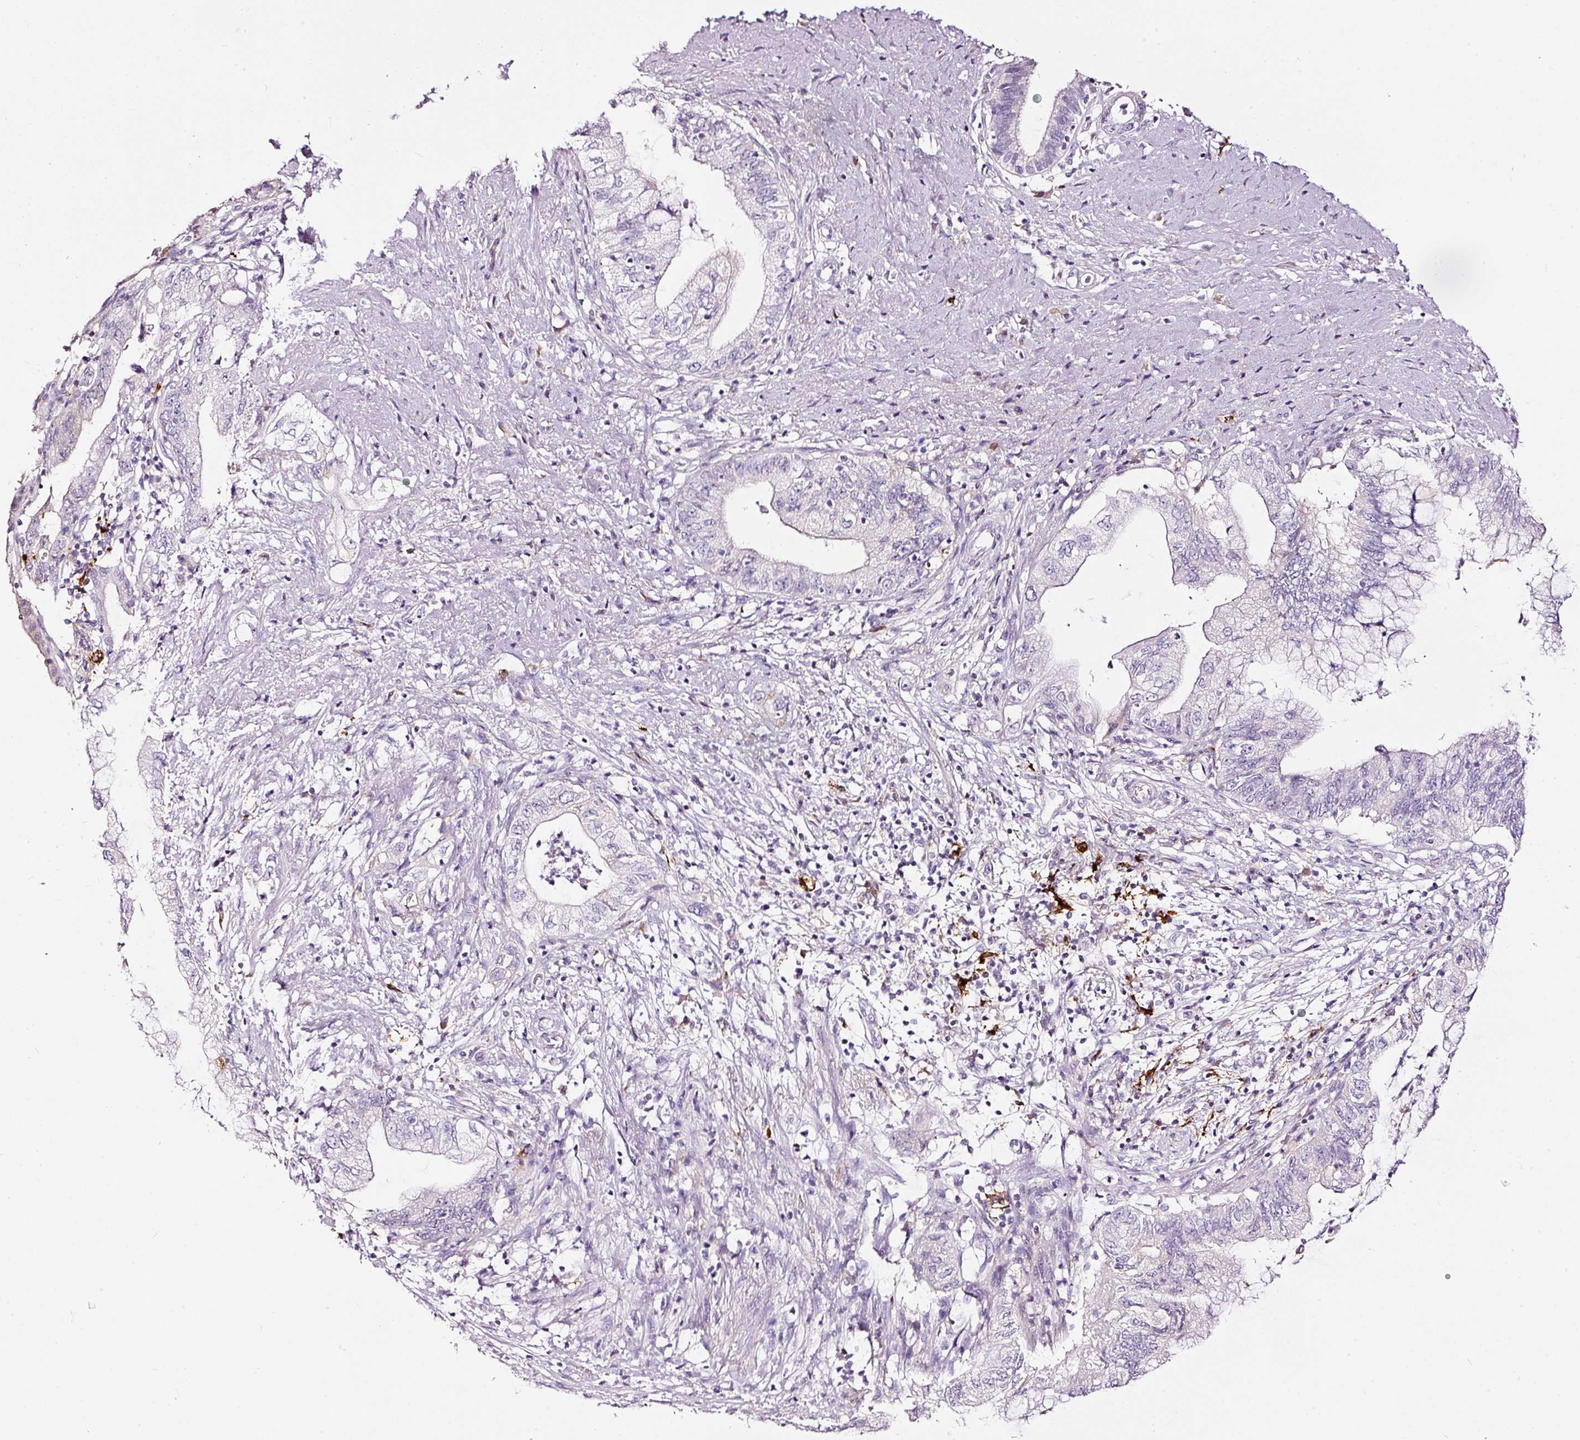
{"staining": {"intensity": "negative", "quantity": "none", "location": "none"}, "tissue": "pancreatic cancer", "cell_type": "Tumor cells", "image_type": "cancer", "snomed": [{"axis": "morphology", "description": "Adenocarcinoma, NOS"}, {"axis": "topography", "description": "Pancreas"}], "caption": "Immunohistochemical staining of pancreatic cancer displays no significant positivity in tumor cells. The staining was performed using DAB (3,3'-diaminobenzidine) to visualize the protein expression in brown, while the nuclei were stained in blue with hematoxylin (Magnification: 20x).", "gene": "LAMP3", "patient": {"sex": "female", "age": 73}}